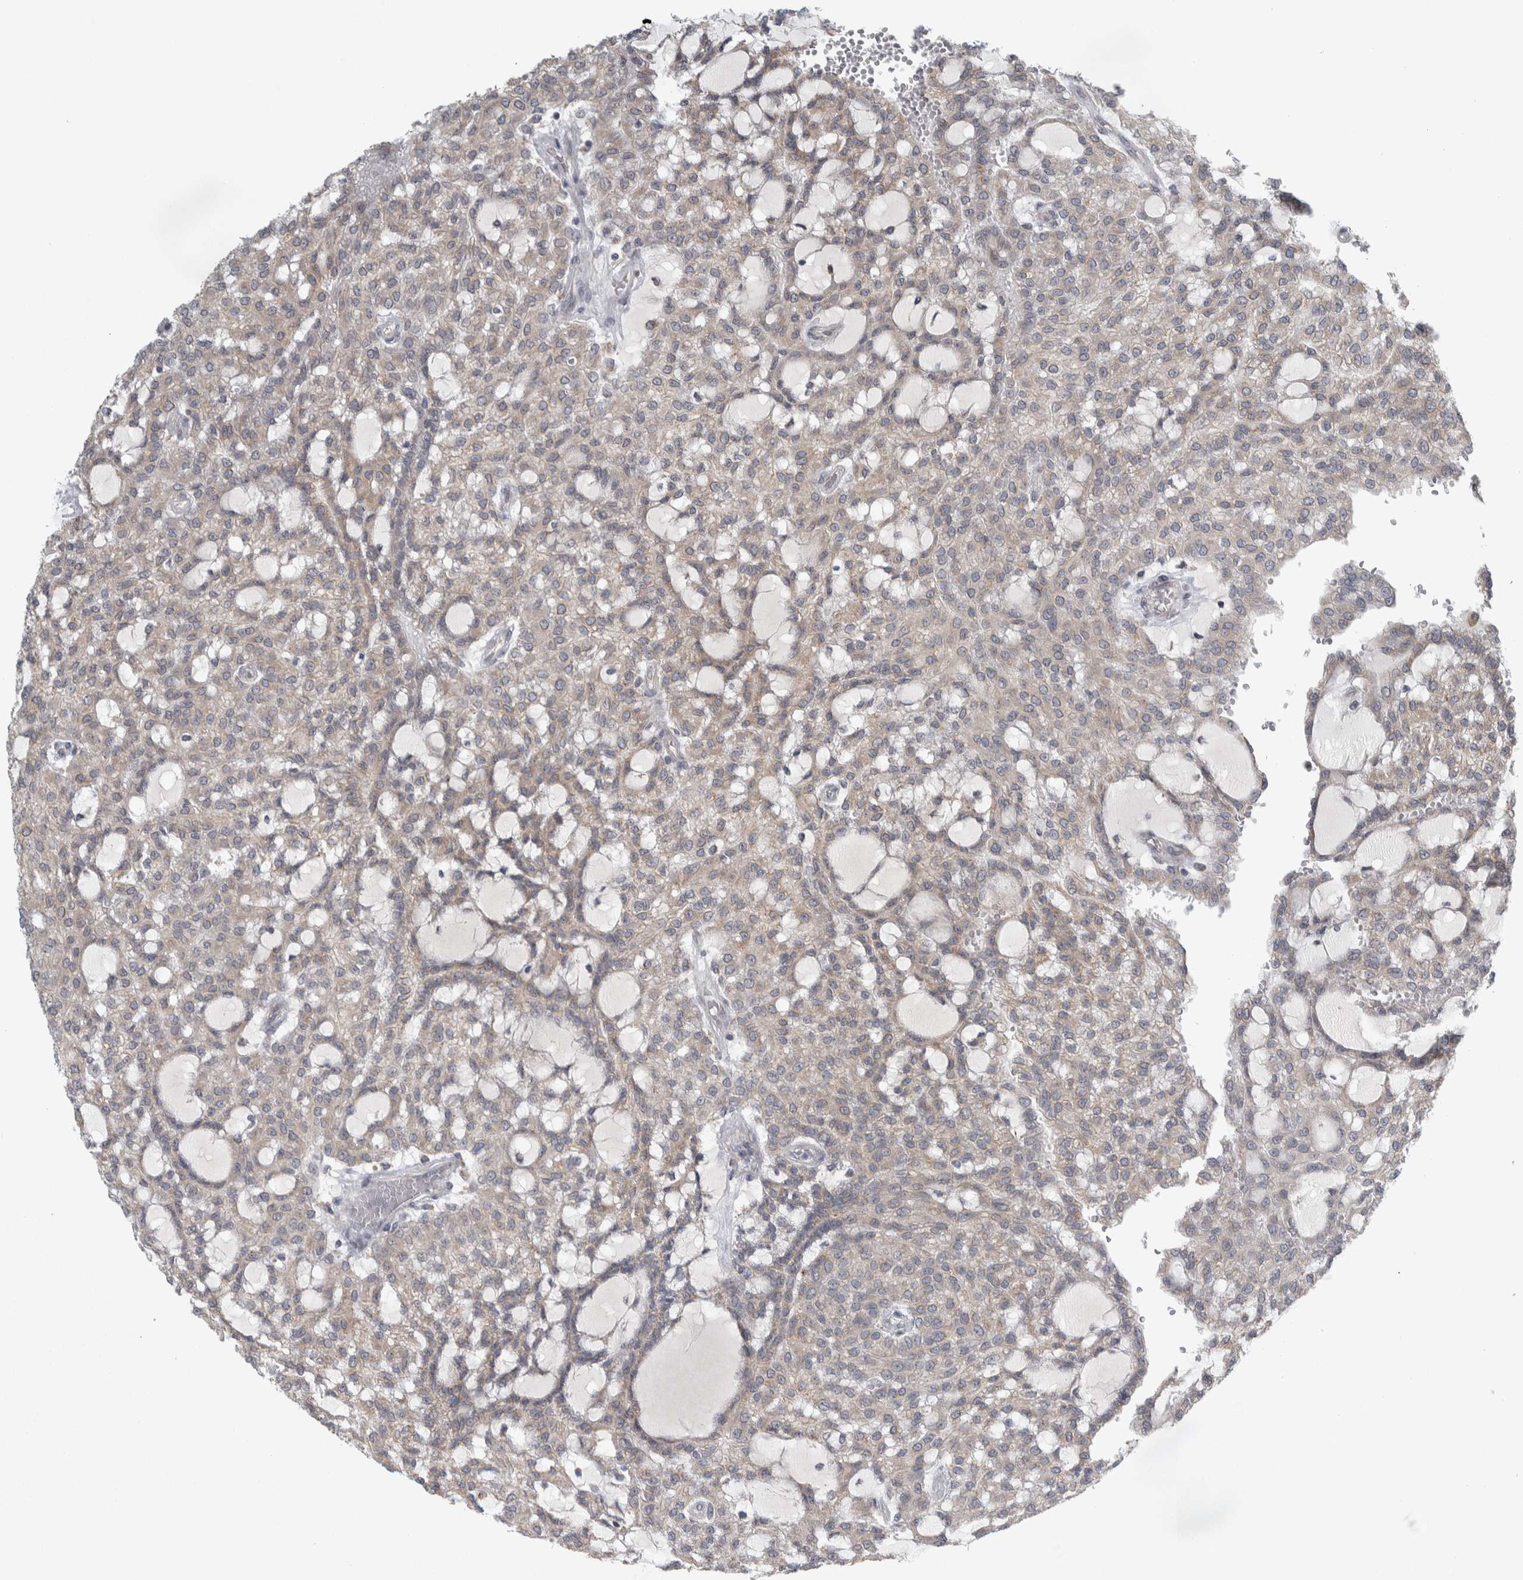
{"staining": {"intensity": "weak", "quantity": ">75%", "location": "cytoplasmic/membranous"}, "tissue": "renal cancer", "cell_type": "Tumor cells", "image_type": "cancer", "snomed": [{"axis": "morphology", "description": "Adenocarcinoma, NOS"}, {"axis": "topography", "description": "Kidney"}], "caption": "Immunohistochemical staining of human renal adenocarcinoma reveals weak cytoplasmic/membranous protein positivity in approximately >75% of tumor cells. (Stains: DAB in brown, nuclei in blue, Microscopy: brightfield microscopy at high magnification).", "gene": "SIGMAR1", "patient": {"sex": "male", "age": 63}}